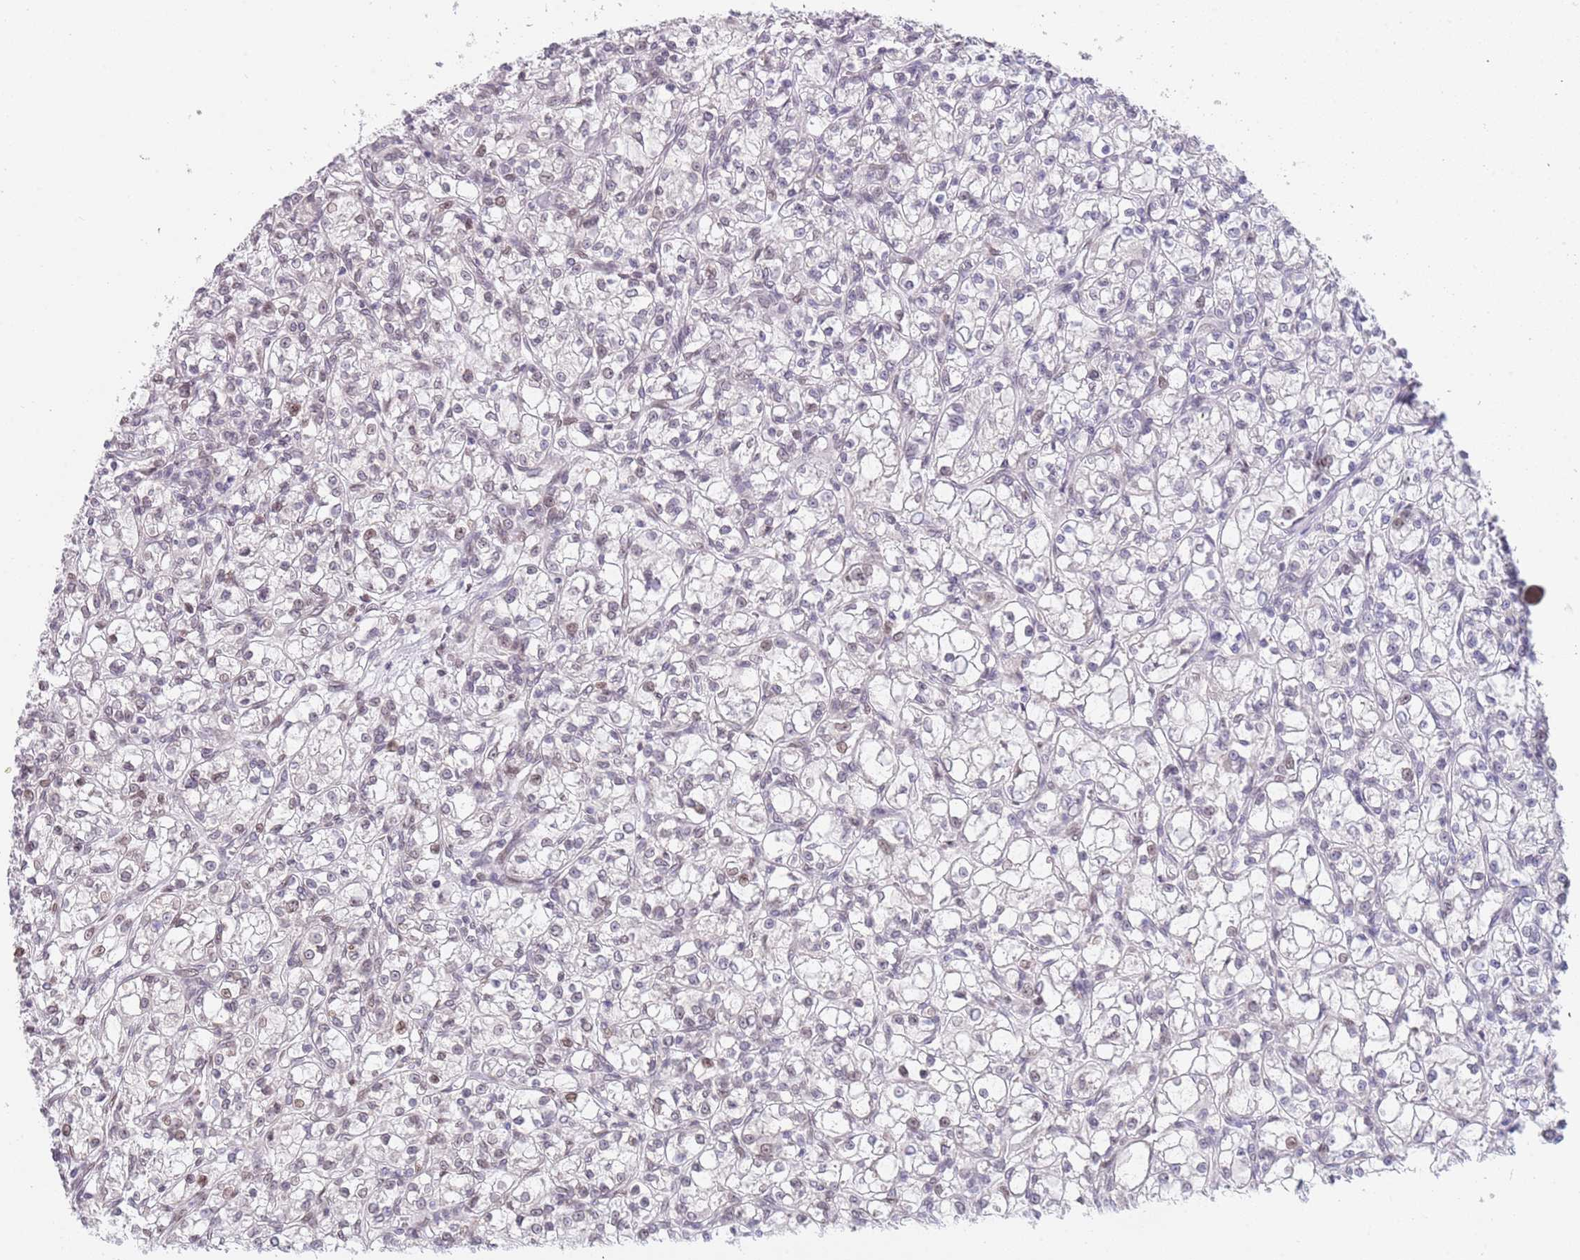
{"staining": {"intensity": "weak", "quantity": "<25%", "location": "nuclear"}, "tissue": "renal cancer", "cell_type": "Tumor cells", "image_type": "cancer", "snomed": [{"axis": "morphology", "description": "Adenocarcinoma, NOS"}, {"axis": "topography", "description": "Kidney"}], "caption": "There is no significant staining in tumor cells of renal adenocarcinoma.", "gene": "KLHDC2", "patient": {"sex": "female", "age": 59}}